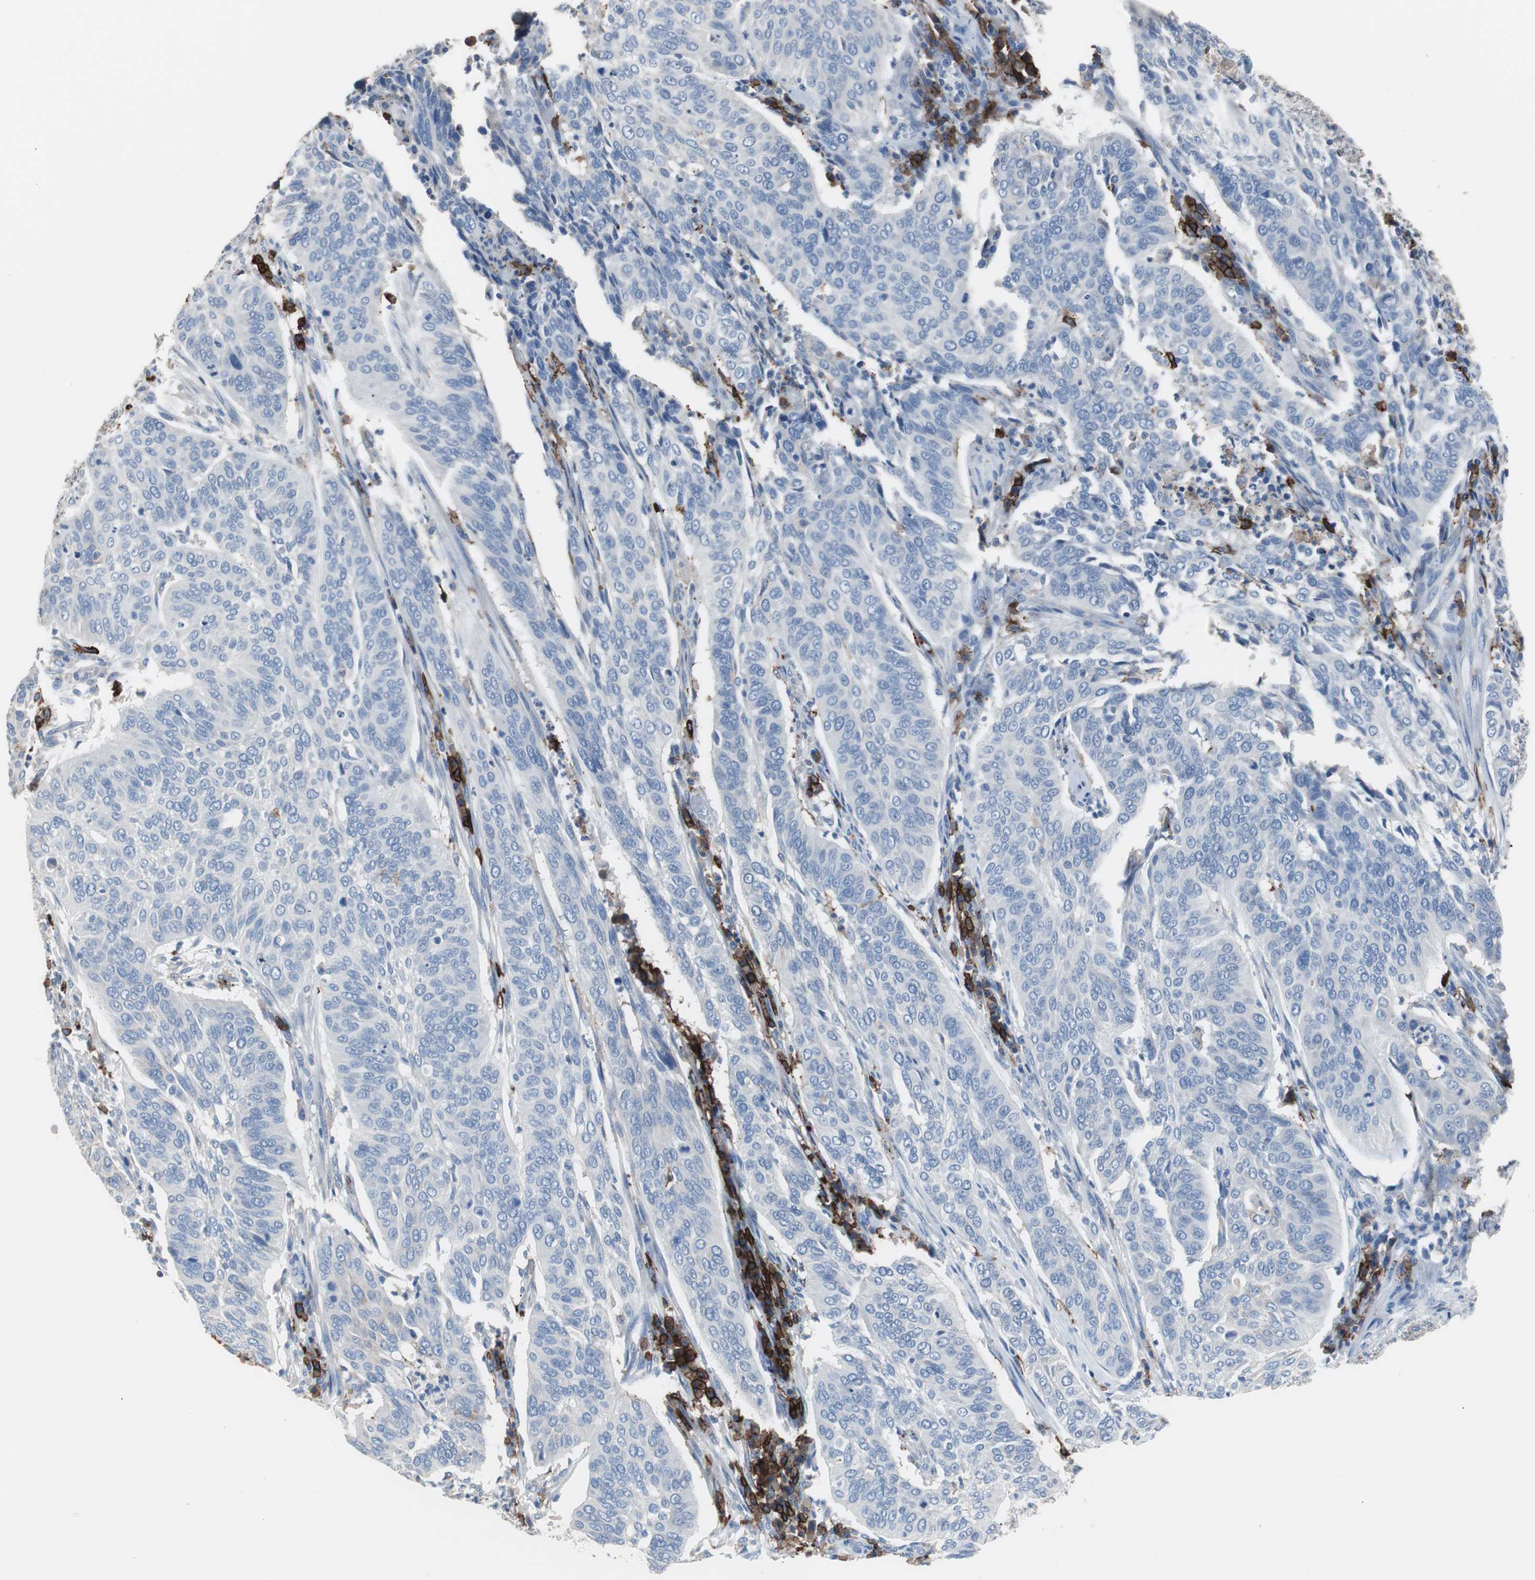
{"staining": {"intensity": "negative", "quantity": "none", "location": "none"}, "tissue": "cervical cancer", "cell_type": "Tumor cells", "image_type": "cancer", "snomed": [{"axis": "morphology", "description": "Squamous cell carcinoma, NOS"}, {"axis": "topography", "description": "Cervix"}], "caption": "Tumor cells show no significant protein staining in squamous cell carcinoma (cervical).", "gene": "FCGR2B", "patient": {"sex": "female", "age": 39}}